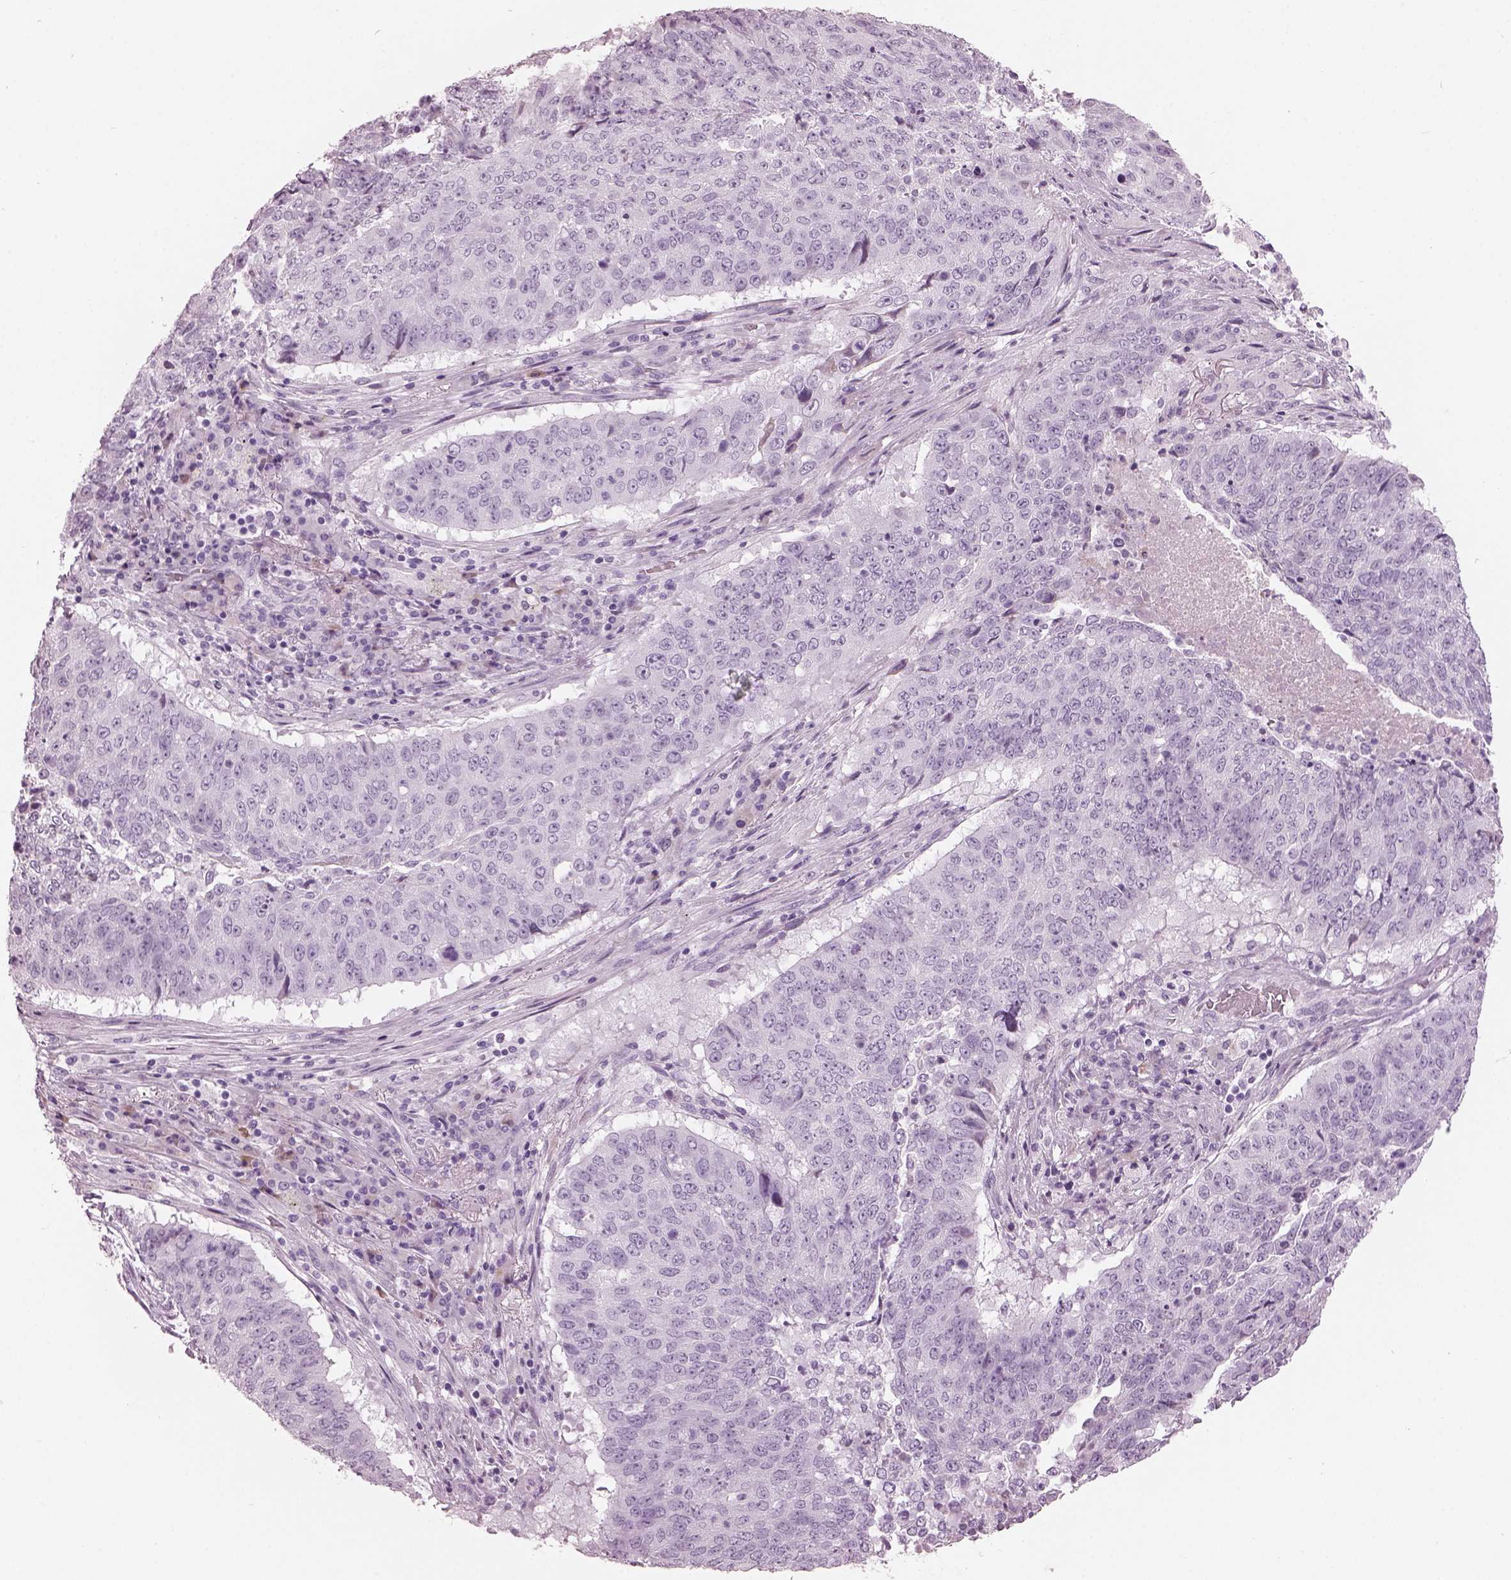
{"staining": {"intensity": "negative", "quantity": "none", "location": "none"}, "tissue": "lung cancer", "cell_type": "Tumor cells", "image_type": "cancer", "snomed": [{"axis": "morphology", "description": "Normal tissue, NOS"}, {"axis": "morphology", "description": "Squamous cell carcinoma, NOS"}, {"axis": "topography", "description": "Bronchus"}, {"axis": "topography", "description": "Lung"}], "caption": "High magnification brightfield microscopy of squamous cell carcinoma (lung) stained with DAB (brown) and counterstained with hematoxylin (blue): tumor cells show no significant expression.", "gene": "HYDIN", "patient": {"sex": "male", "age": 64}}